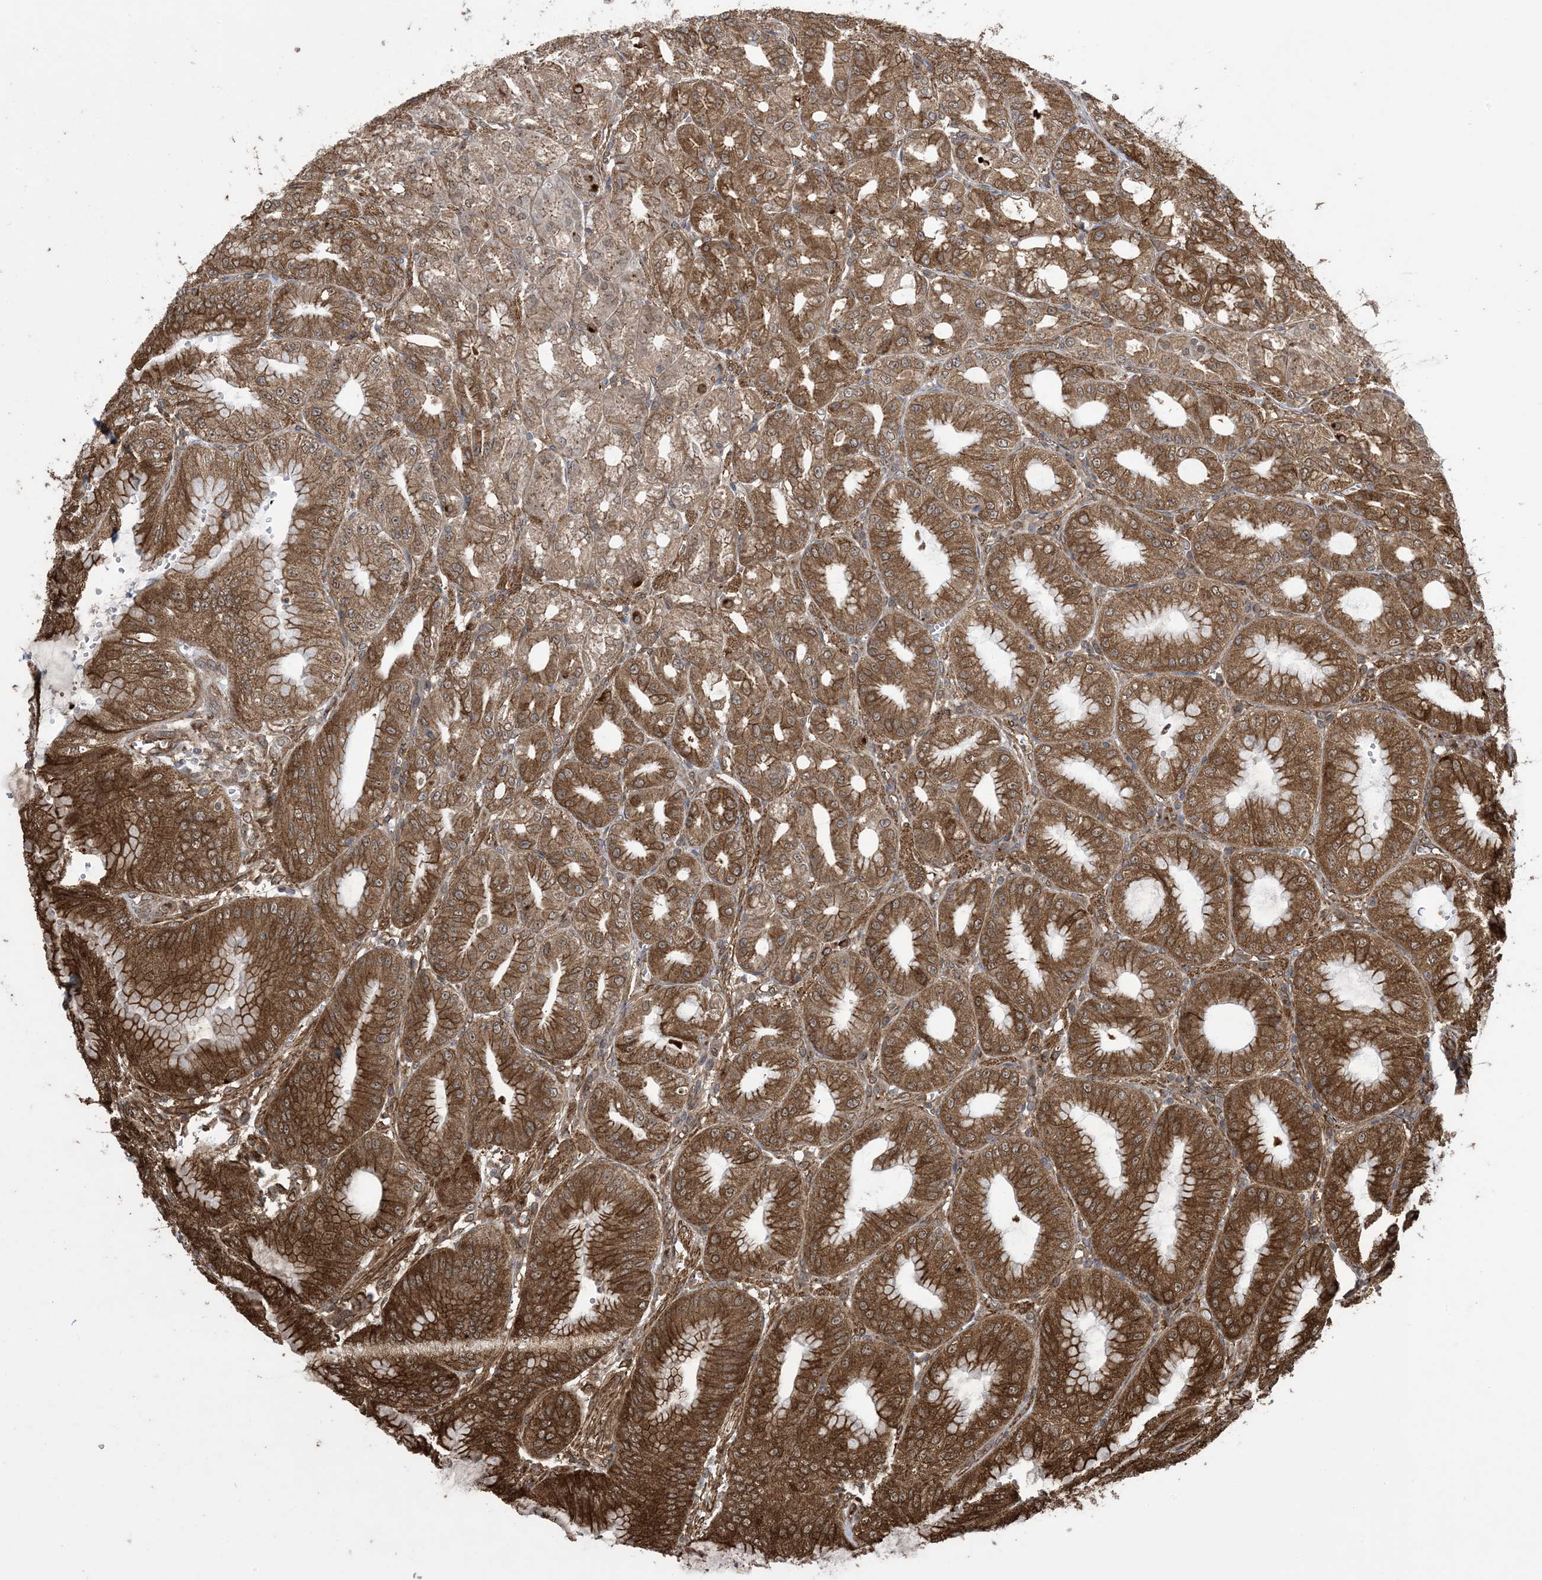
{"staining": {"intensity": "strong", "quantity": ">75%", "location": "cytoplasmic/membranous"}, "tissue": "stomach", "cell_type": "Glandular cells", "image_type": "normal", "snomed": [{"axis": "morphology", "description": "Normal tissue, NOS"}, {"axis": "topography", "description": "Stomach, lower"}], "caption": "Protein analysis of benign stomach reveals strong cytoplasmic/membranous positivity in about >75% of glandular cells. (Brightfield microscopy of DAB IHC at high magnification).", "gene": "ZNF511", "patient": {"sex": "male", "age": 71}}